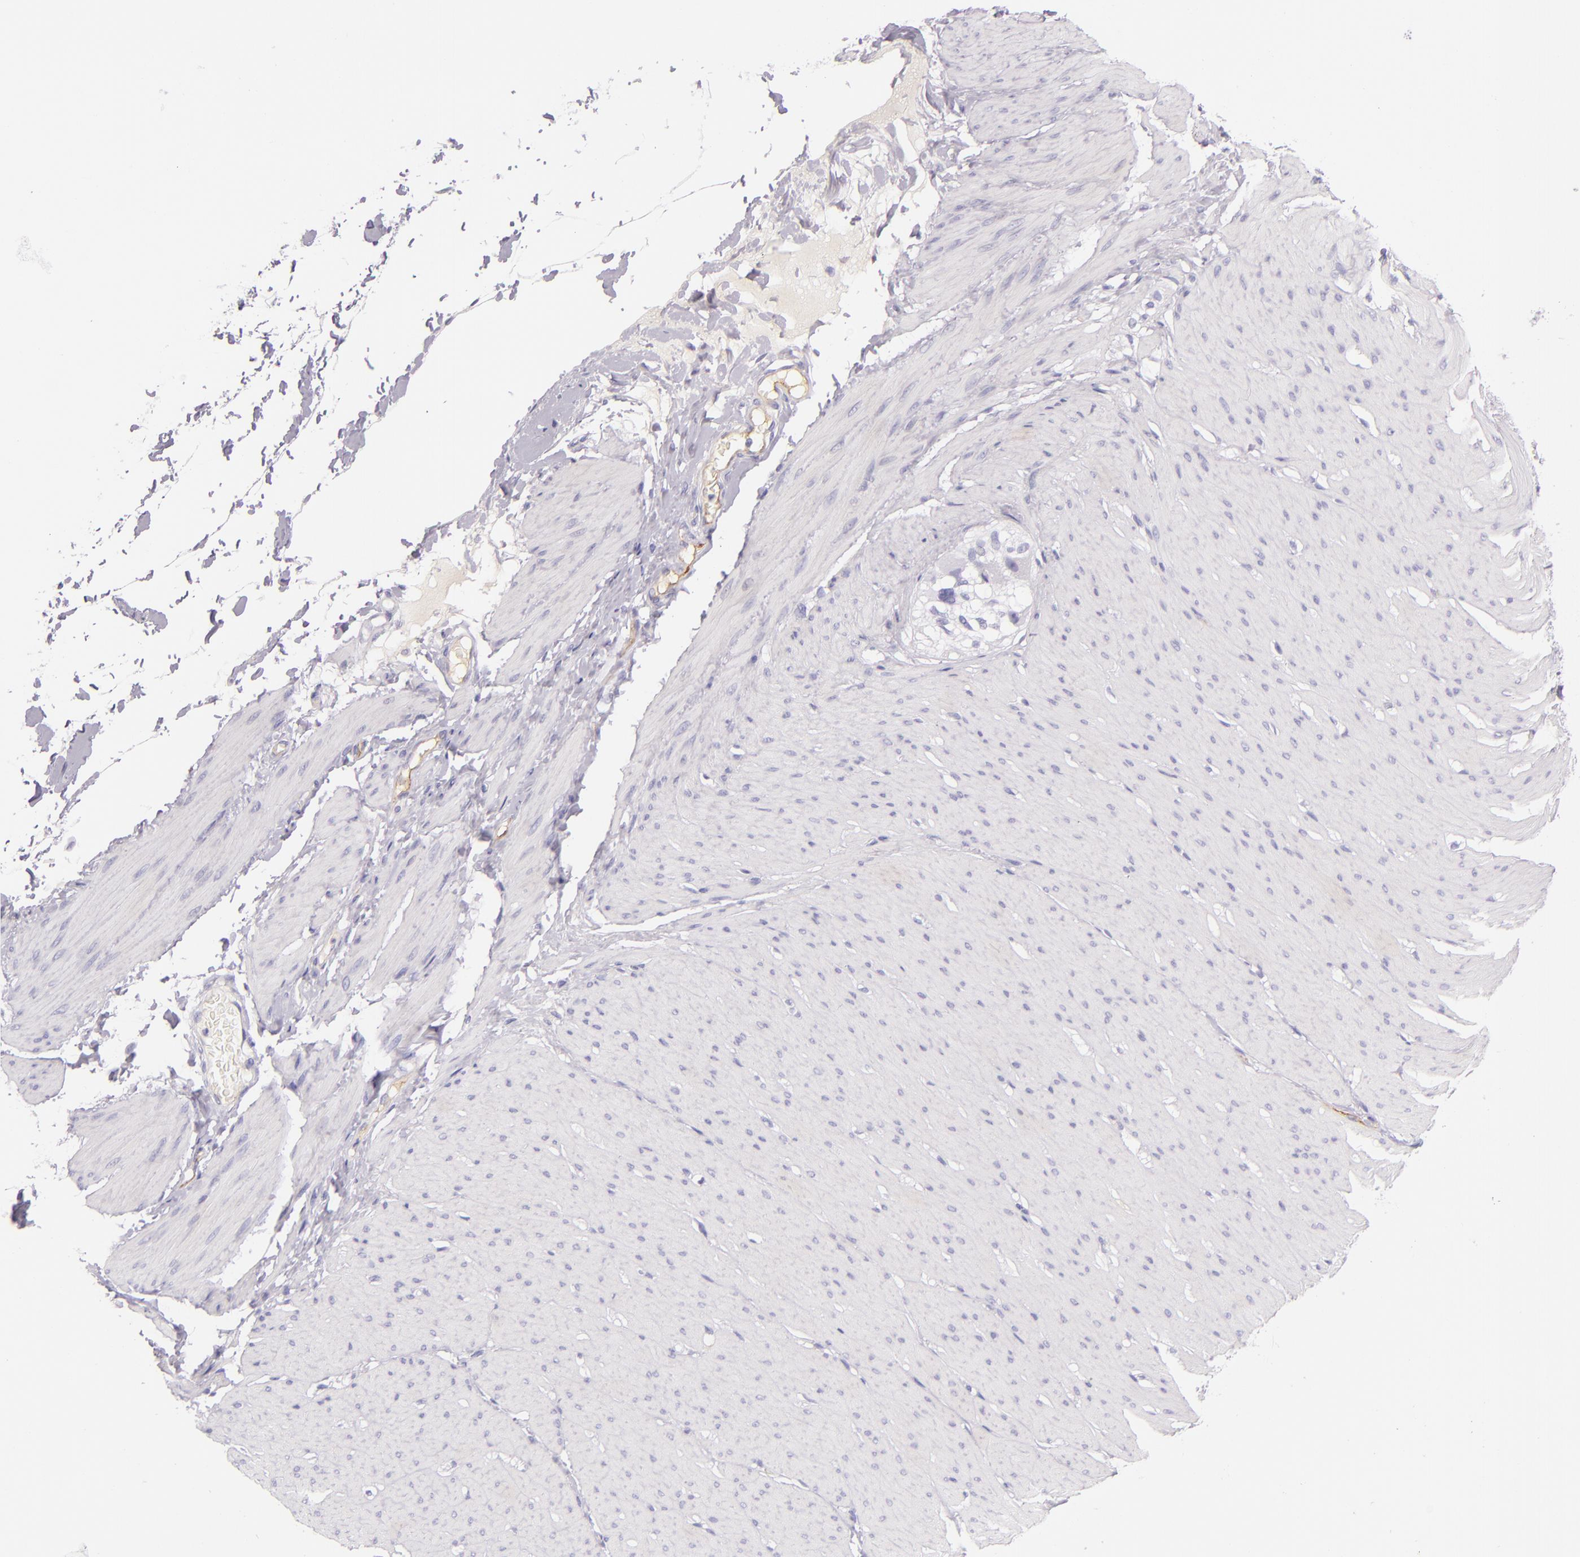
{"staining": {"intensity": "negative", "quantity": "none", "location": "none"}, "tissue": "smooth muscle", "cell_type": "Smooth muscle cells", "image_type": "normal", "snomed": [{"axis": "morphology", "description": "Normal tissue, NOS"}, {"axis": "topography", "description": "Smooth muscle"}, {"axis": "topography", "description": "Colon"}], "caption": "An immunohistochemistry histopathology image of unremarkable smooth muscle is shown. There is no staining in smooth muscle cells of smooth muscle.", "gene": "ICAM1", "patient": {"sex": "male", "age": 67}}